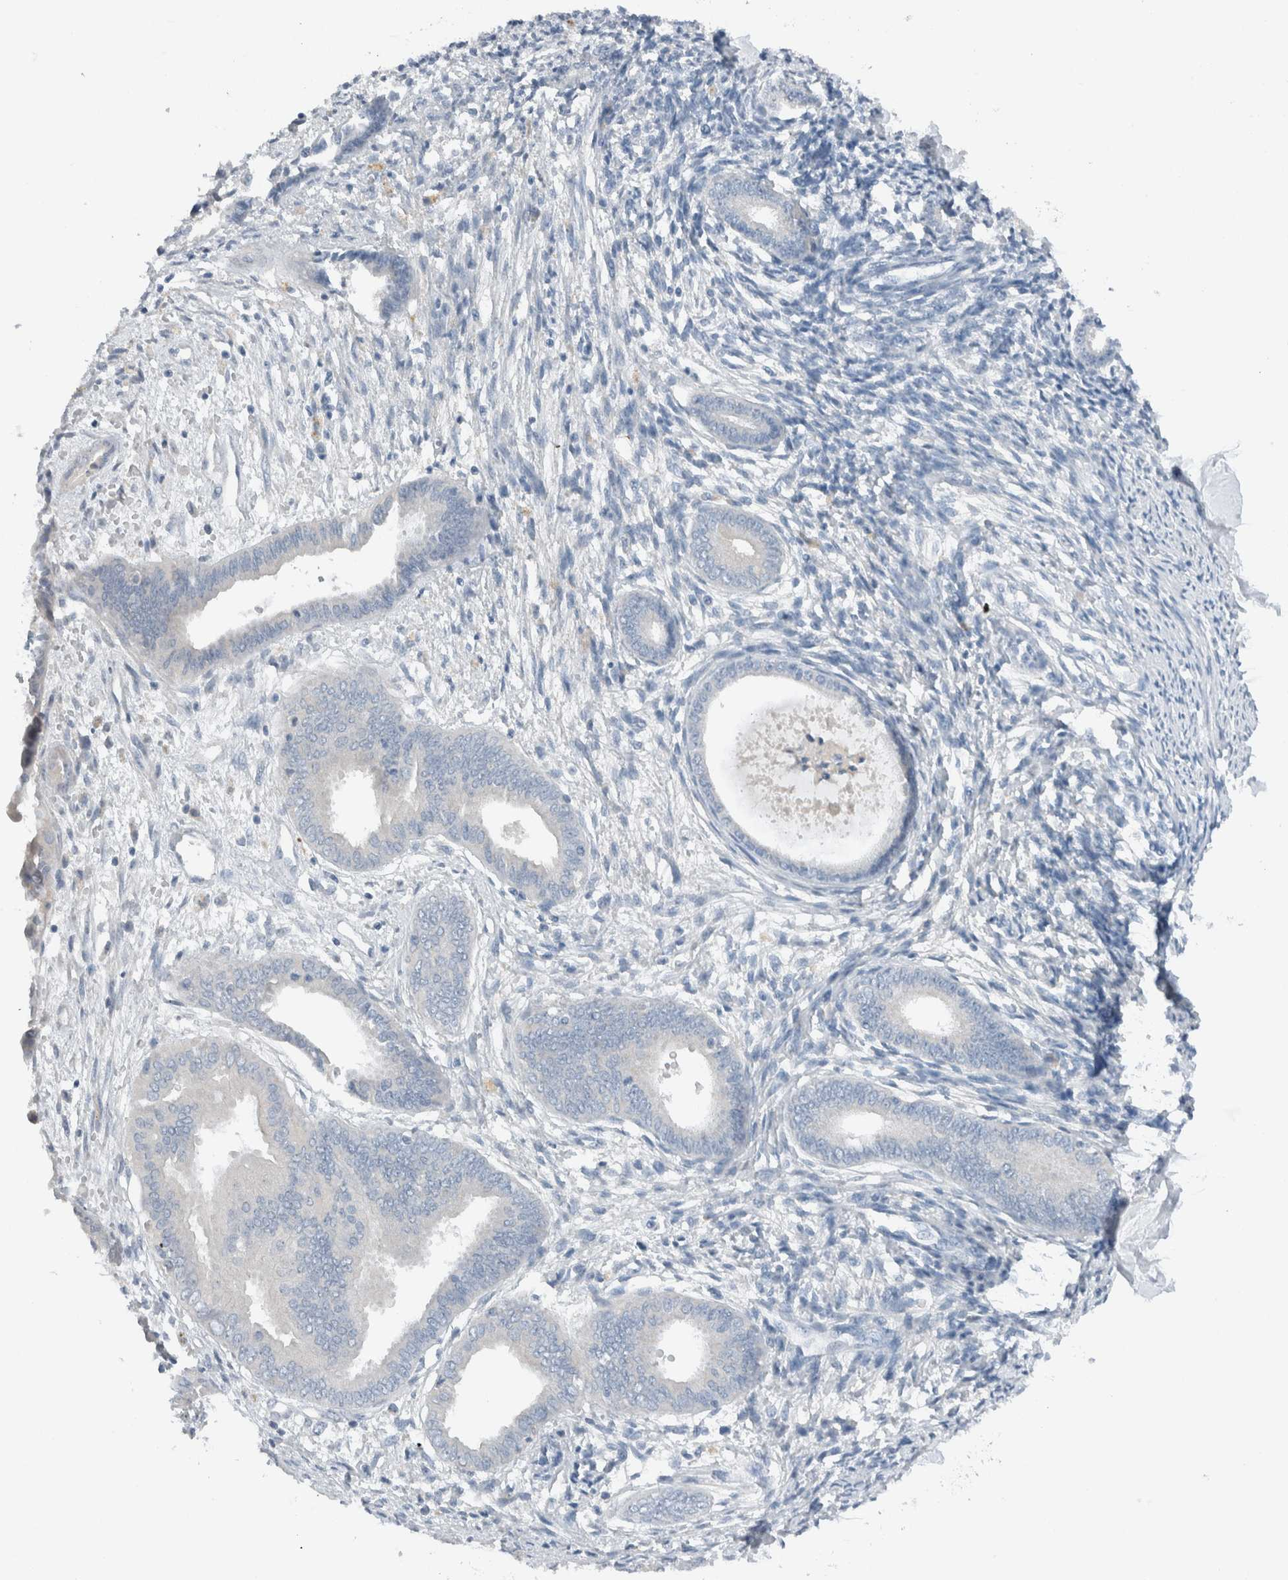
{"staining": {"intensity": "negative", "quantity": "none", "location": "none"}, "tissue": "endometrium", "cell_type": "Cells in endometrial stroma", "image_type": "normal", "snomed": [{"axis": "morphology", "description": "Normal tissue, NOS"}, {"axis": "topography", "description": "Endometrium"}], "caption": "A histopathology image of endometrium stained for a protein exhibits no brown staining in cells in endometrial stroma. The staining is performed using DAB brown chromogen with nuclei counter-stained in using hematoxylin.", "gene": "DUOX1", "patient": {"sex": "female", "age": 56}}